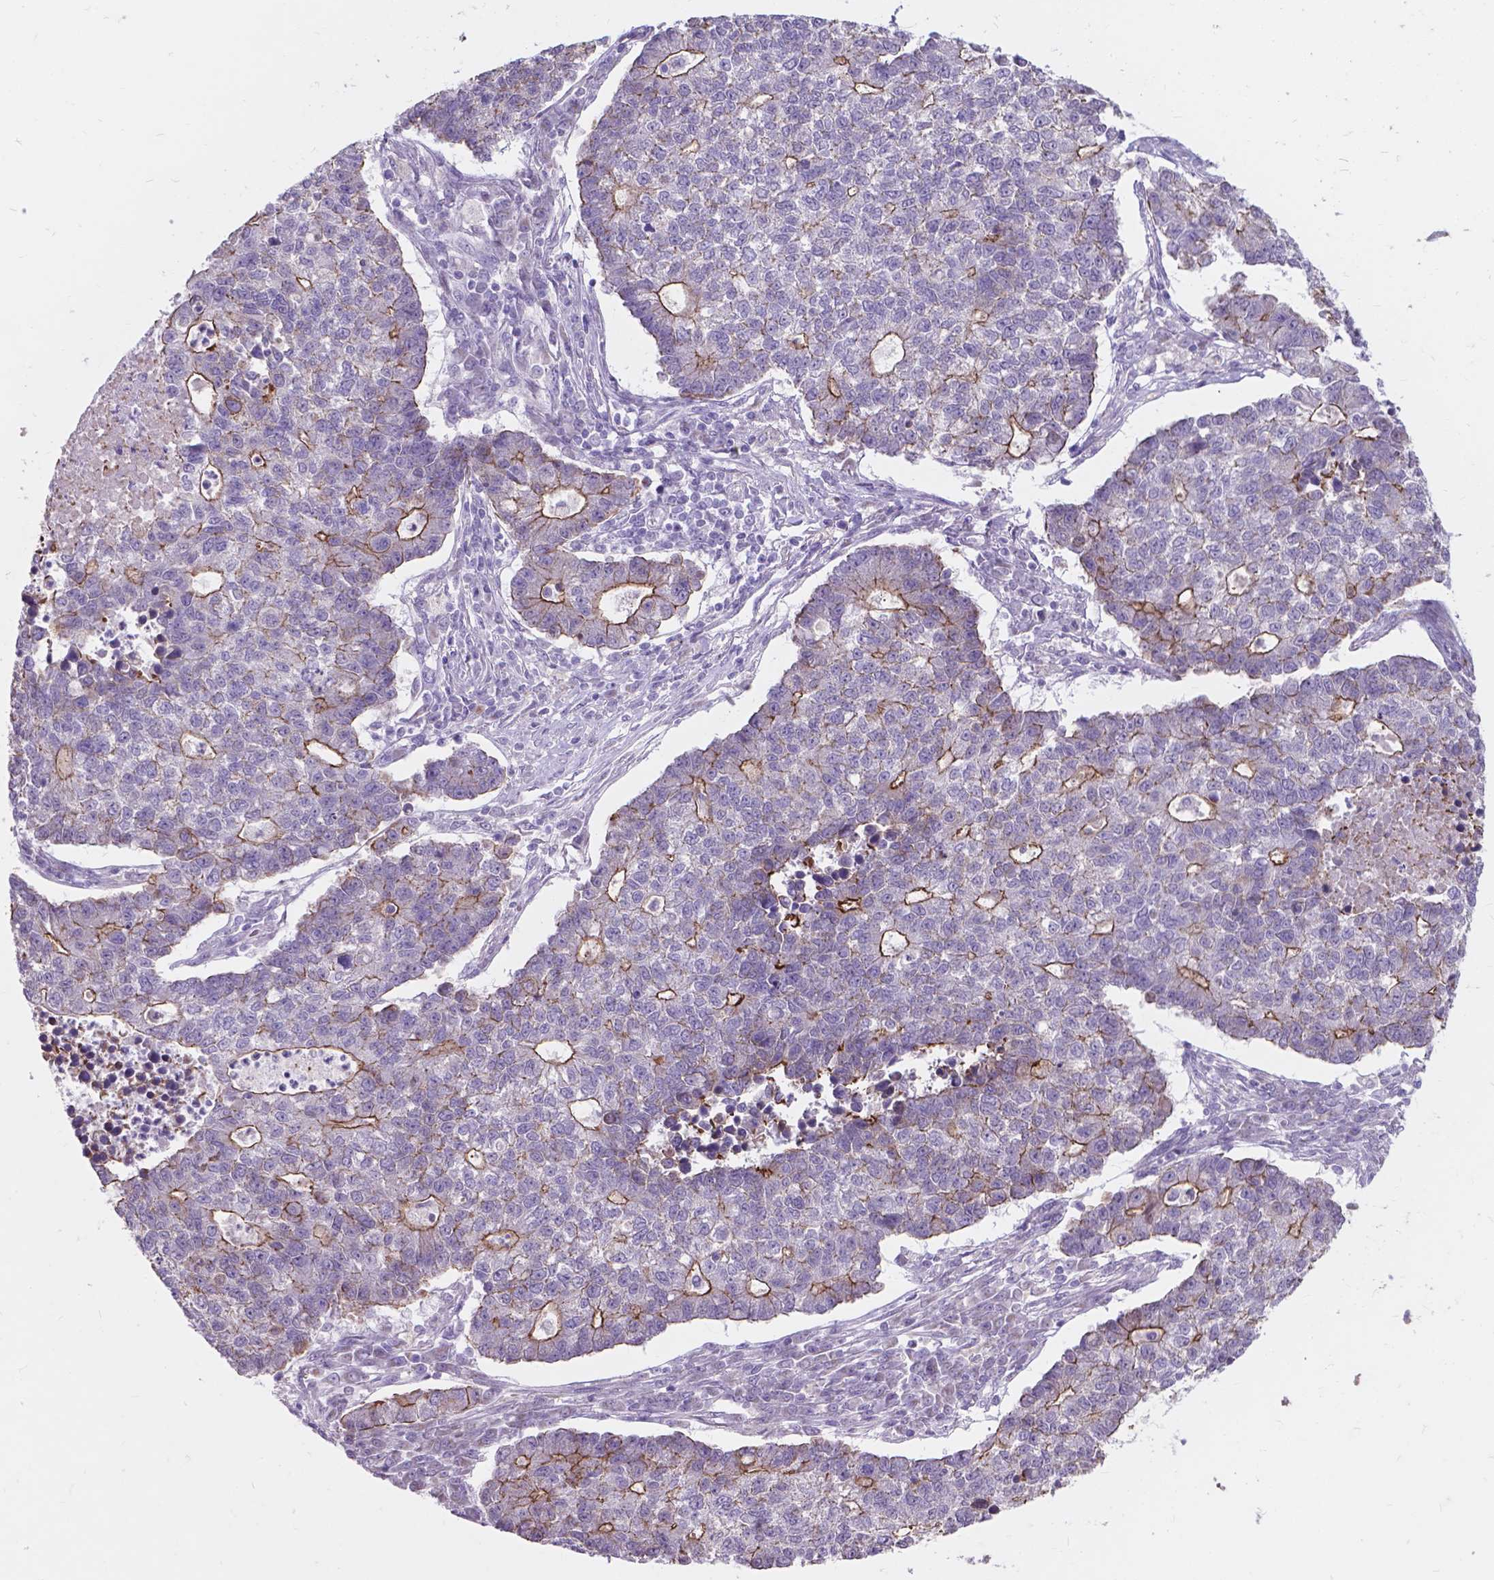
{"staining": {"intensity": "weak", "quantity": "25%-75%", "location": "cytoplasmic/membranous"}, "tissue": "lung cancer", "cell_type": "Tumor cells", "image_type": "cancer", "snomed": [{"axis": "morphology", "description": "Adenocarcinoma, NOS"}, {"axis": "topography", "description": "Lung"}], "caption": "The histopathology image shows immunohistochemical staining of lung cancer (adenocarcinoma). There is weak cytoplasmic/membranous staining is identified in approximately 25%-75% of tumor cells. The staining was performed using DAB (3,3'-diaminobenzidine) to visualize the protein expression in brown, while the nuclei were stained in blue with hematoxylin (Magnification: 20x).", "gene": "MYH14", "patient": {"sex": "male", "age": 57}}